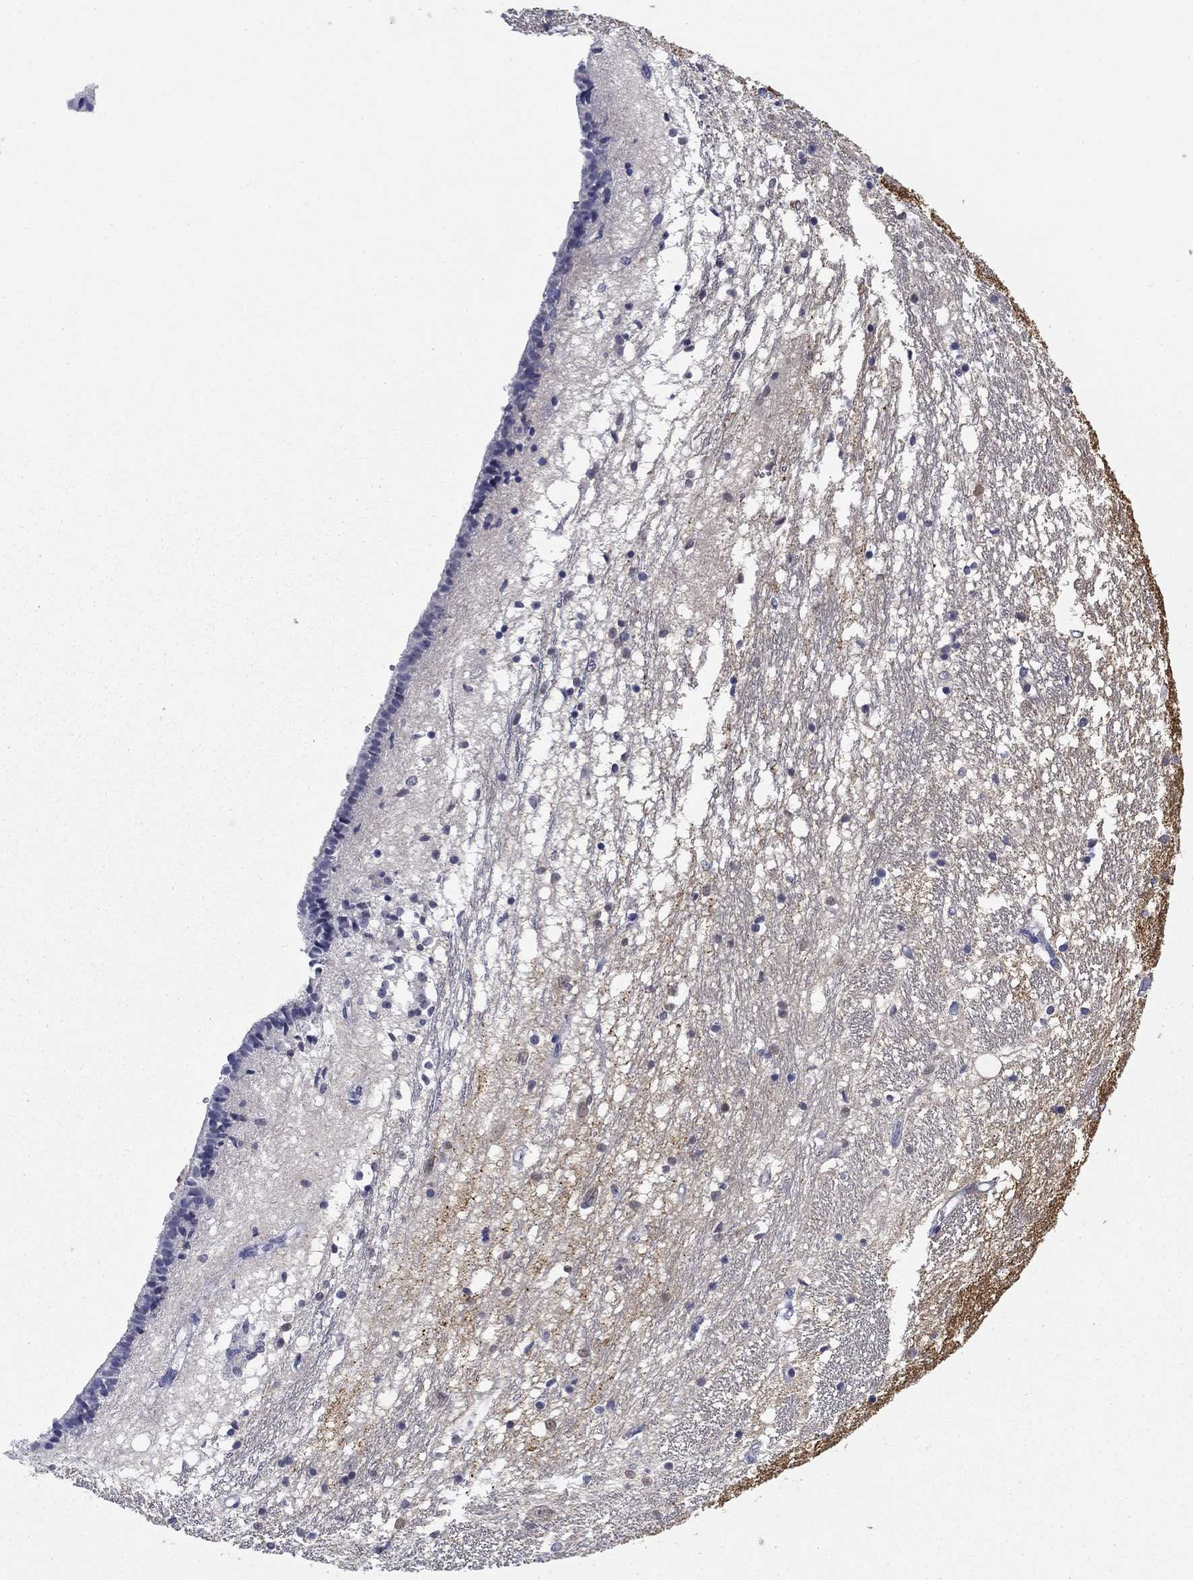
{"staining": {"intensity": "negative", "quantity": "none", "location": "none"}, "tissue": "caudate", "cell_type": "Glial cells", "image_type": "normal", "snomed": [{"axis": "morphology", "description": "Normal tissue, NOS"}, {"axis": "topography", "description": "Lateral ventricle wall"}], "caption": "A micrograph of caudate stained for a protein displays no brown staining in glial cells.", "gene": "TIGD4", "patient": {"sex": "female", "age": 71}}